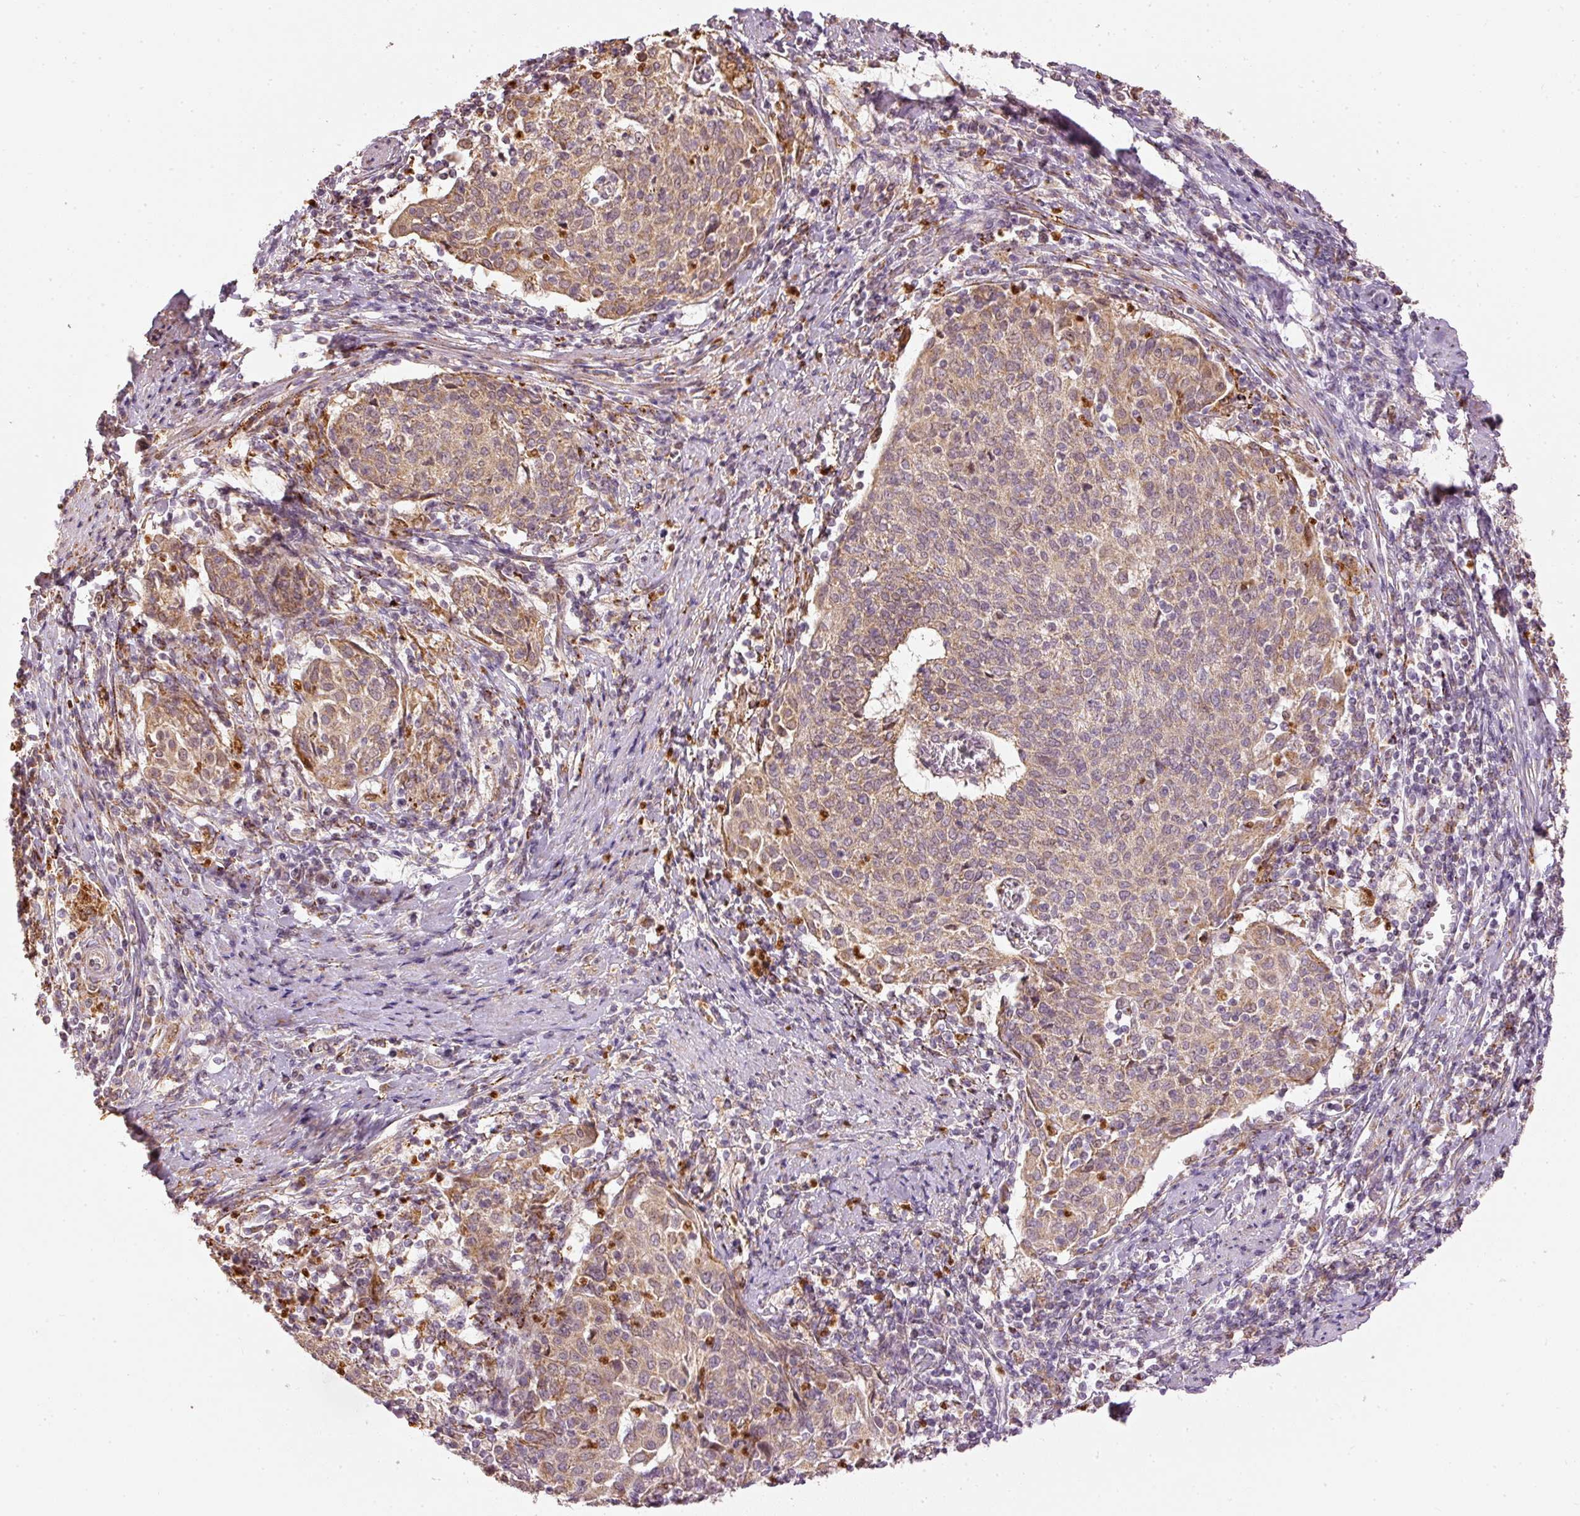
{"staining": {"intensity": "moderate", "quantity": ">75%", "location": "cytoplasmic/membranous"}, "tissue": "cervical cancer", "cell_type": "Tumor cells", "image_type": "cancer", "snomed": [{"axis": "morphology", "description": "Squamous cell carcinoma, NOS"}, {"axis": "topography", "description": "Cervix"}], "caption": "Immunohistochemistry (IHC) (DAB (3,3'-diaminobenzidine)) staining of human cervical cancer (squamous cell carcinoma) exhibits moderate cytoplasmic/membranous protein expression in approximately >75% of tumor cells. (DAB (3,3'-diaminobenzidine) IHC, brown staining for protein, blue staining for nuclei).", "gene": "MTHFD1L", "patient": {"sex": "female", "age": 52}}